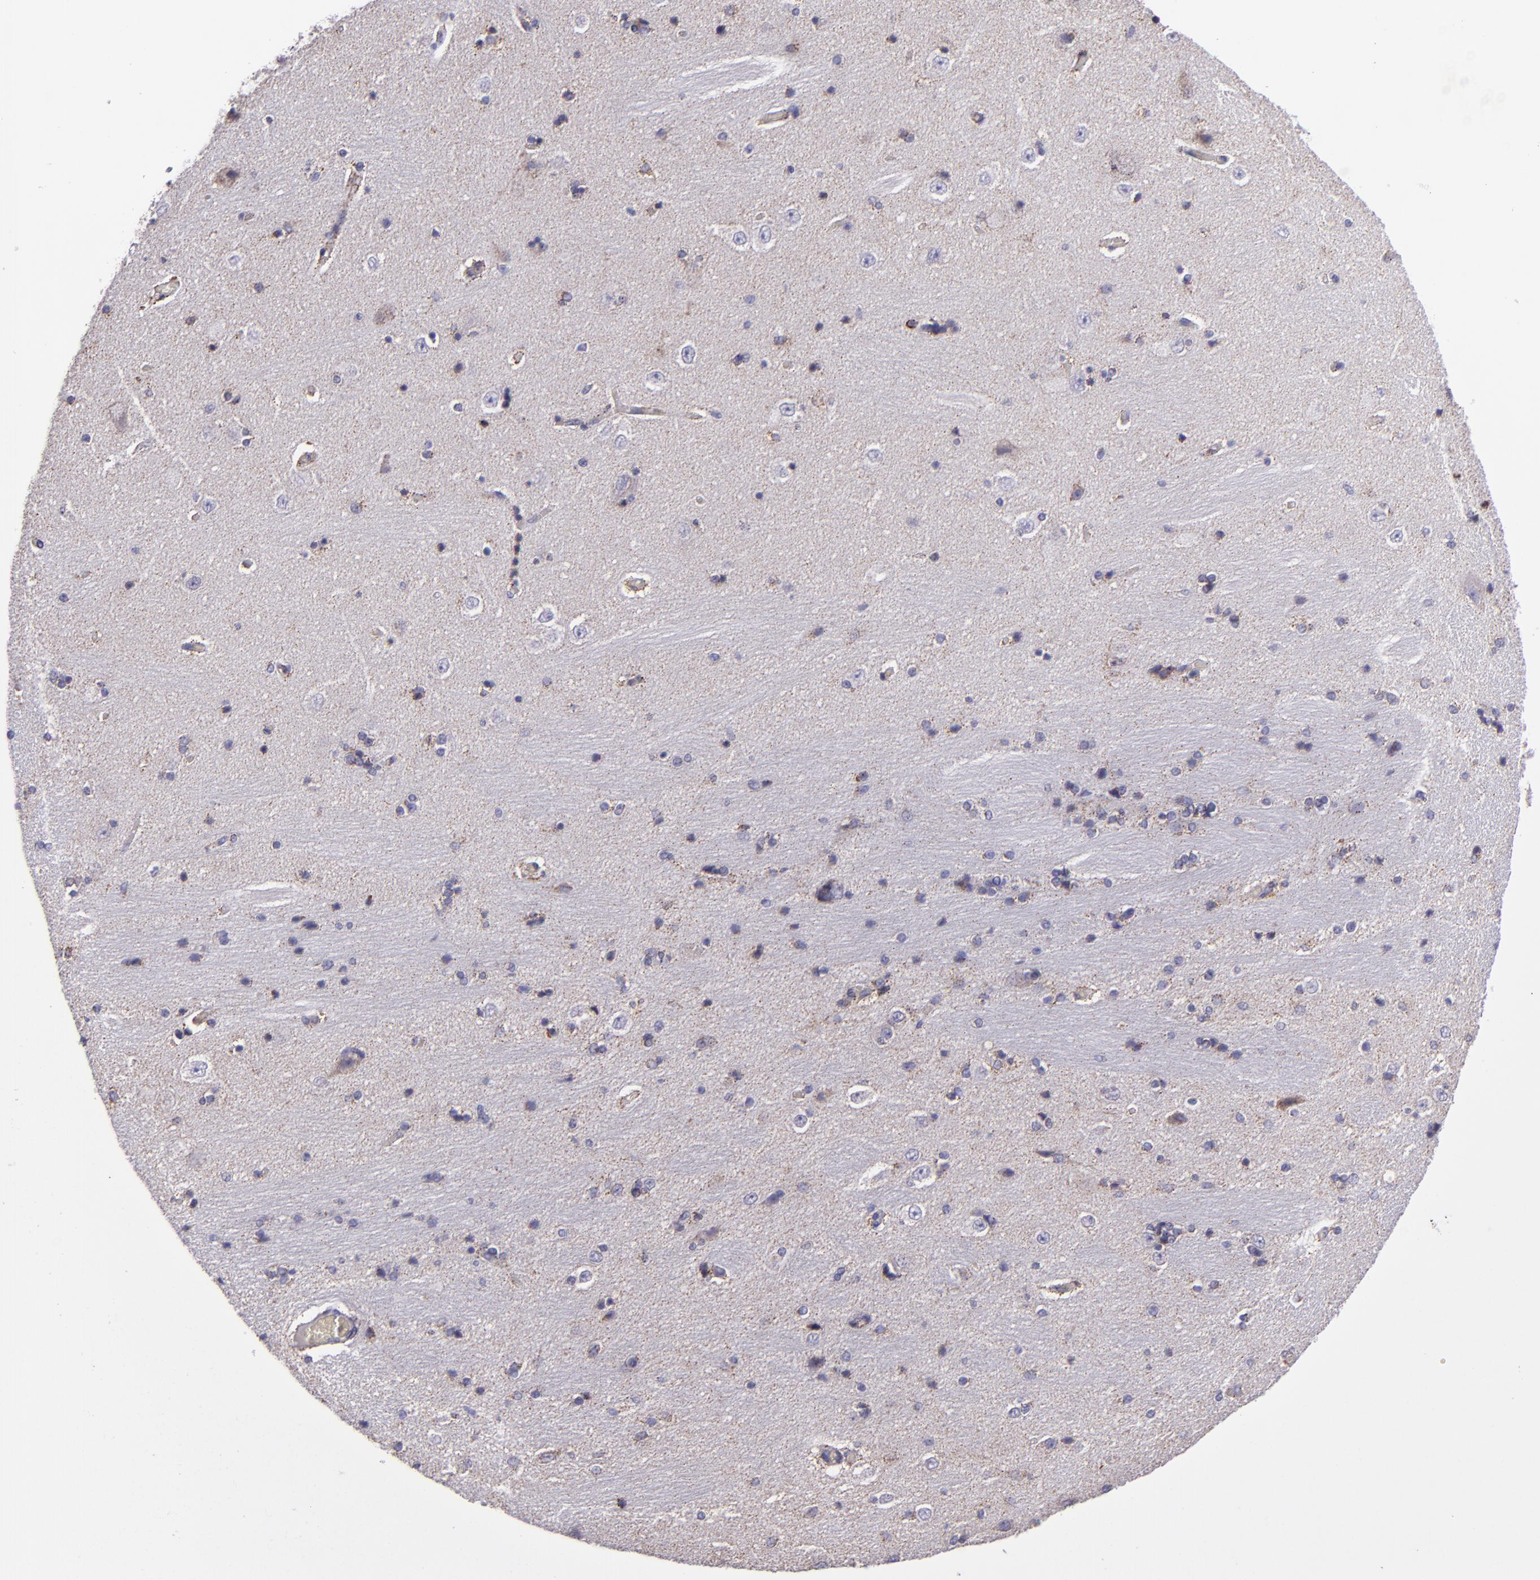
{"staining": {"intensity": "moderate", "quantity": "<25%", "location": "cytoplasmic/membranous"}, "tissue": "hippocampus", "cell_type": "Glial cells", "image_type": "normal", "snomed": [{"axis": "morphology", "description": "Normal tissue, NOS"}, {"axis": "topography", "description": "Hippocampus"}], "caption": "Protein expression analysis of normal hippocampus shows moderate cytoplasmic/membranous staining in about <25% of glial cells. Using DAB (brown) and hematoxylin (blue) stains, captured at high magnification using brightfield microscopy.", "gene": "HSPD1", "patient": {"sex": "female", "age": 54}}